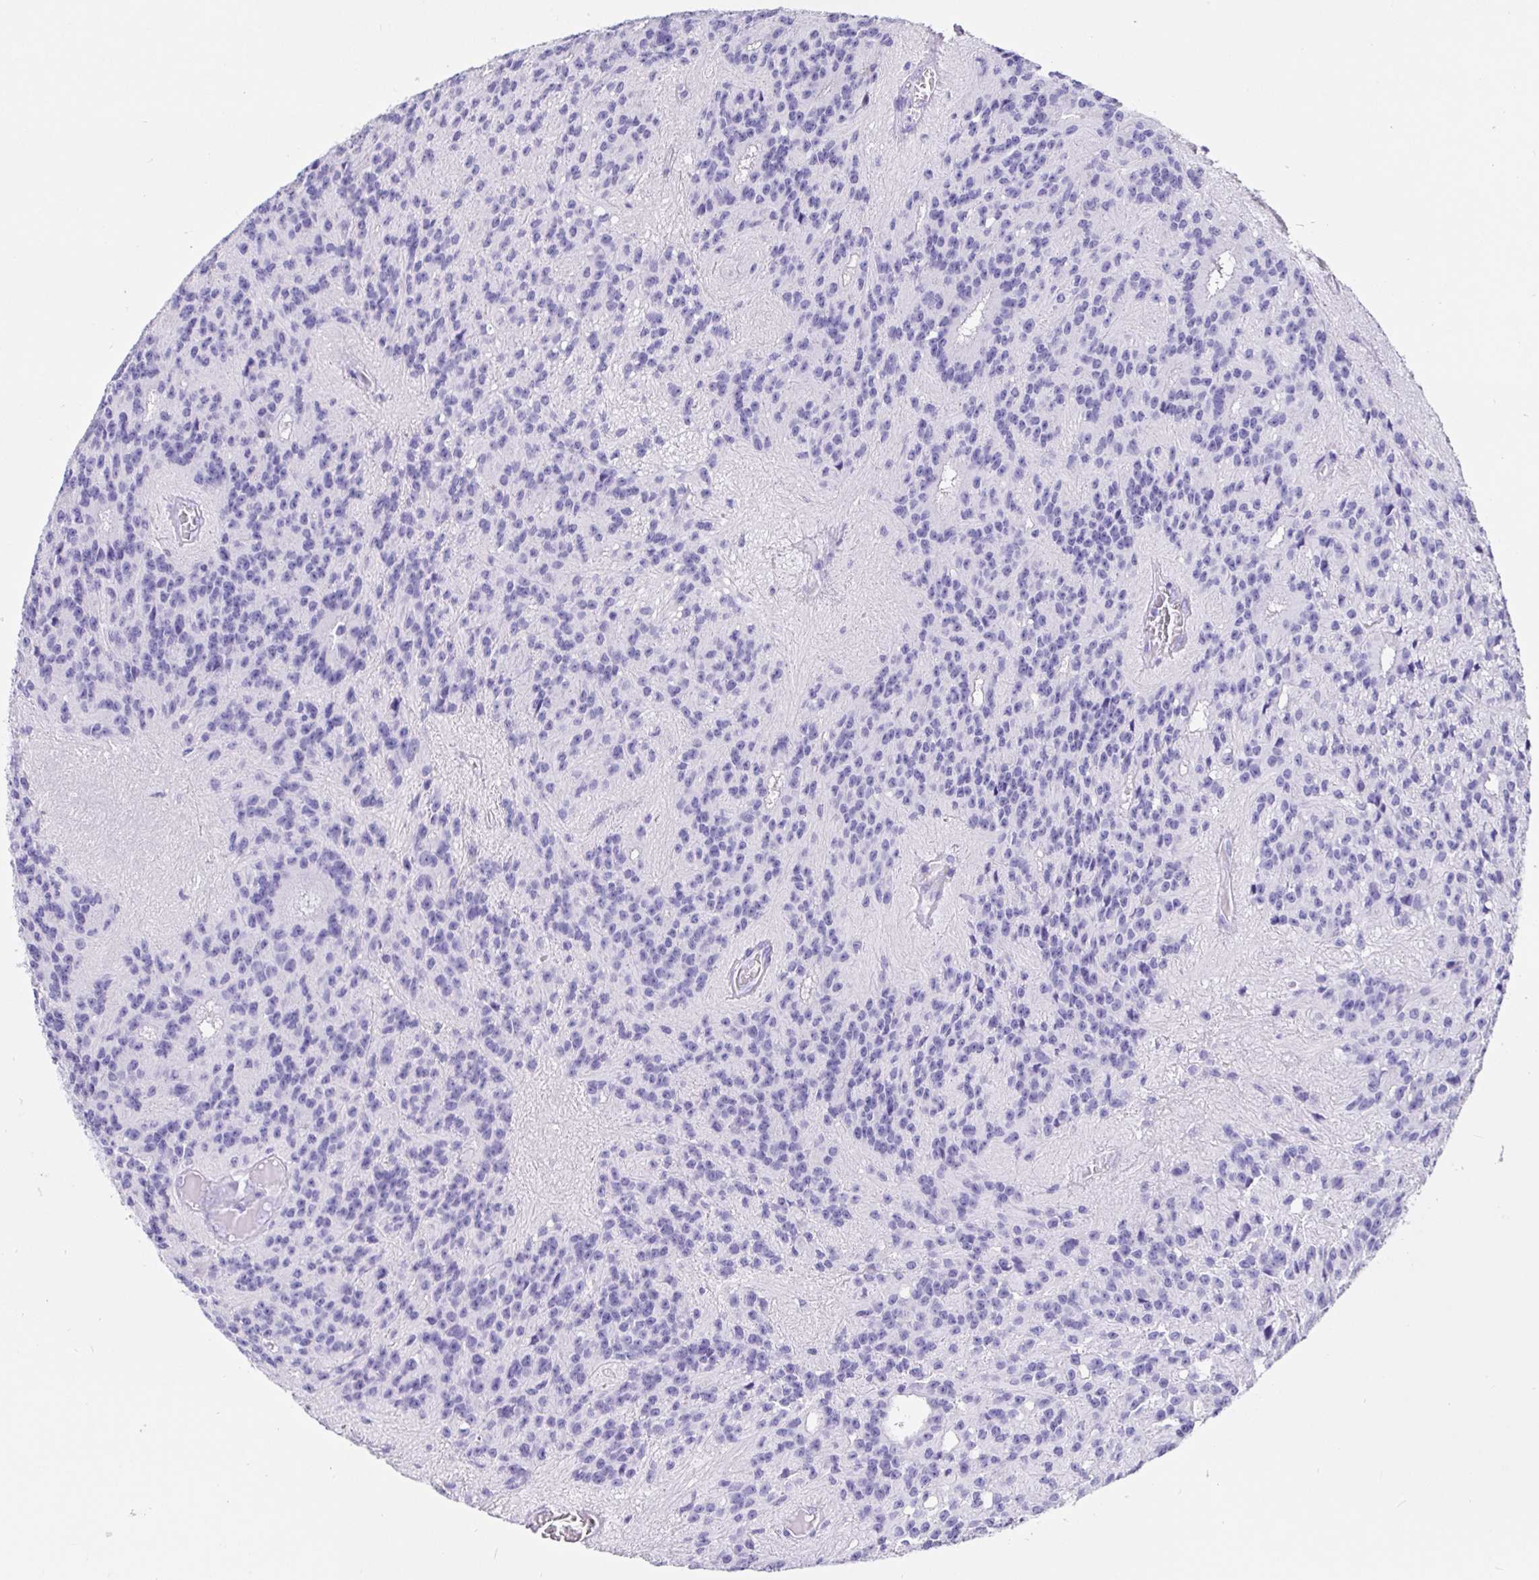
{"staining": {"intensity": "negative", "quantity": "none", "location": "none"}, "tissue": "glioma", "cell_type": "Tumor cells", "image_type": "cancer", "snomed": [{"axis": "morphology", "description": "Glioma, malignant, Low grade"}, {"axis": "topography", "description": "Brain"}], "caption": "Immunohistochemistry (IHC) micrograph of neoplastic tissue: human malignant glioma (low-grade) stained with DAB demonstrates no significant protein staining in tumor cells.", "gene": "PRAMEF19", "patient": {"sex": "male", "age": 31}}